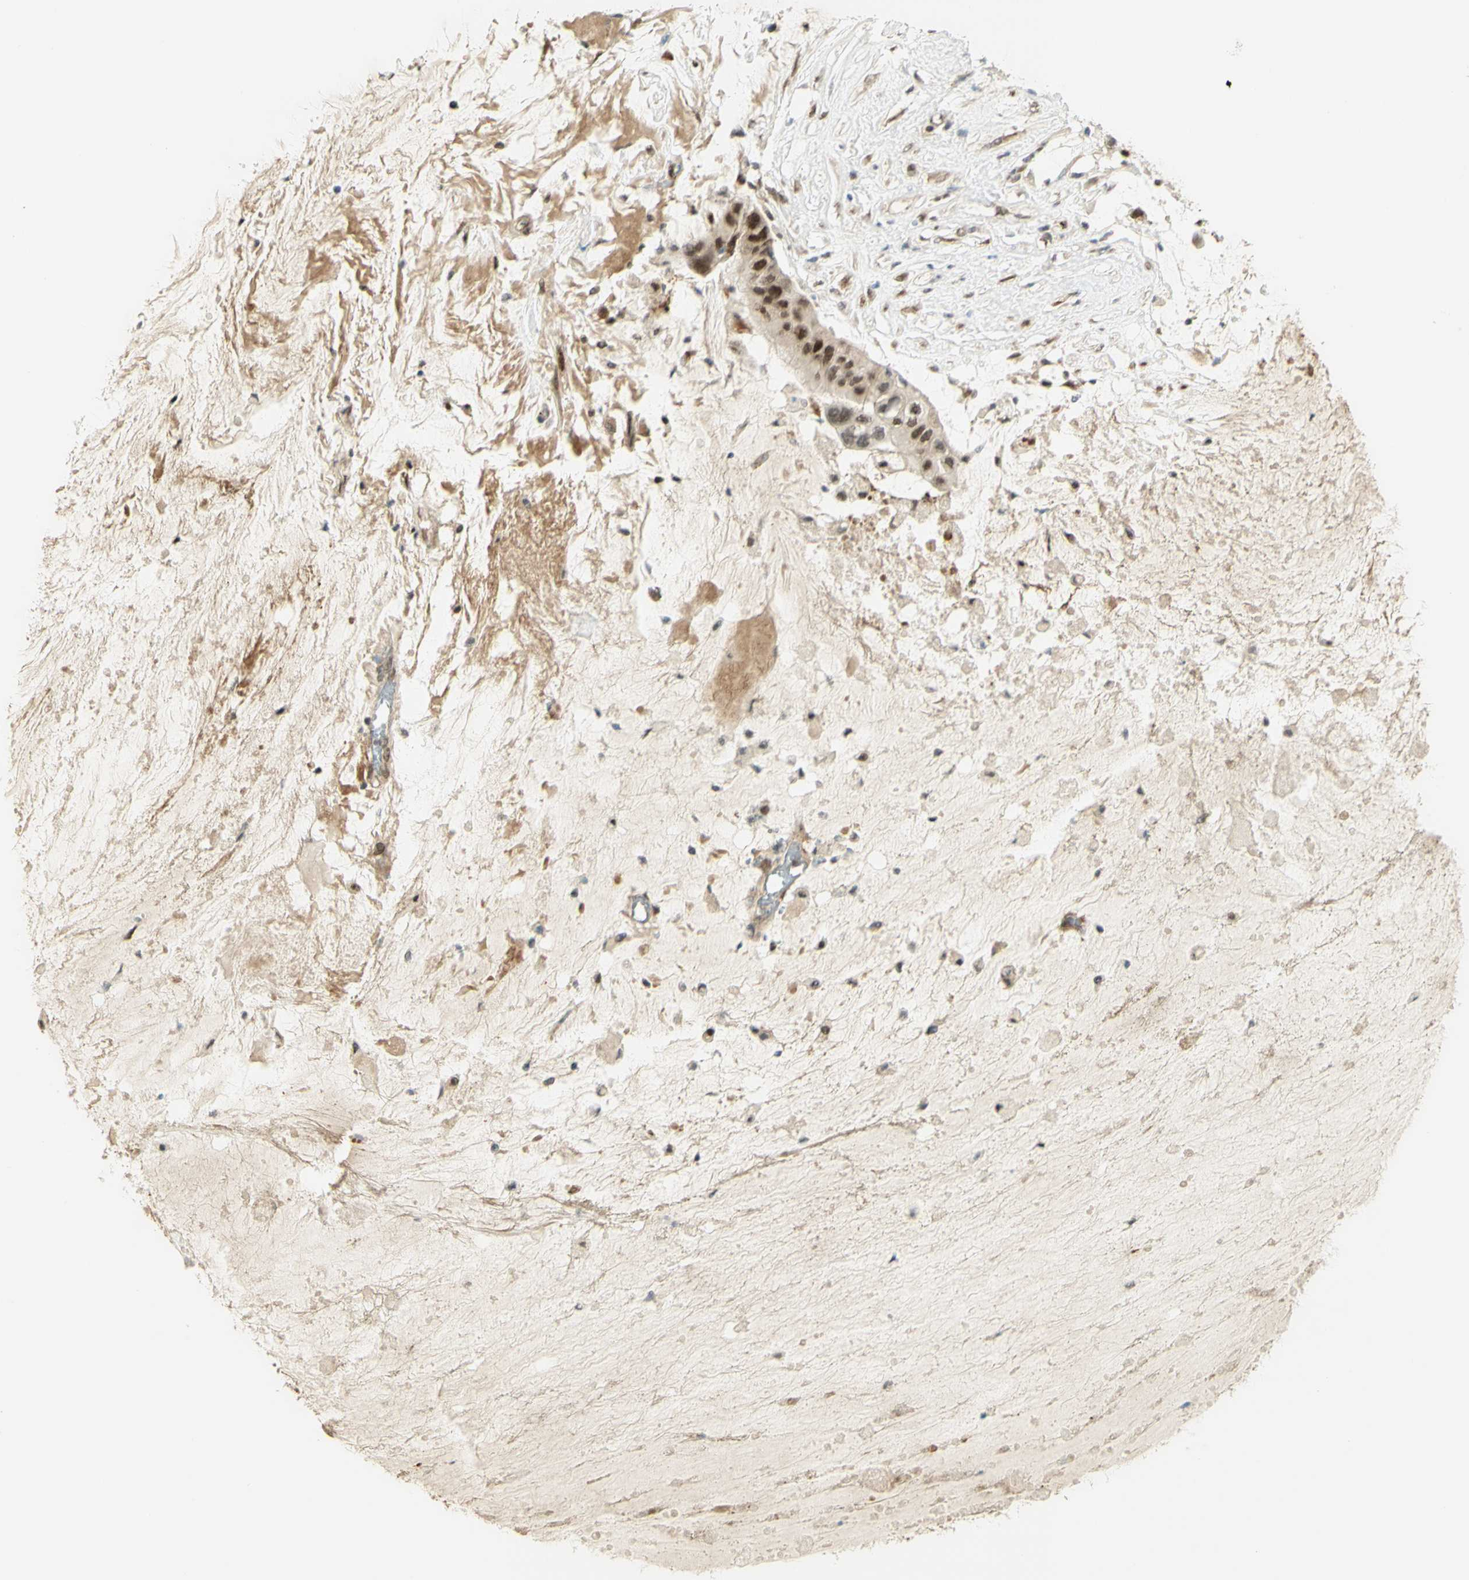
{"staining": {"intensity": "moderate", "quantity": ">75%", "location": "cytoplasmic/membranous,nuclear"}, "tissue": "ovarian cancer", "cell_type": "Tumor cells", "image_type": "cancer", "snomed": [{"axis": "morphology", "description": "Cystadenocarcinoma, mucinous, NOS"}, {"axis": "topography", "description": "Ovary"}], "caption": "Immunohistochemical staining of human ovarian mucinous cystadenocarcinoma shows medium levels of moderate cytoplasmic/membranous and nuclear protein expression in approximately >75% of tumor cells. (DAB (3,3'-diaminobenzidine) IHC with brightfield microscopy, high magnification).", "gene": "DDX1", "patient": {"sex": "female", "age": 80}}